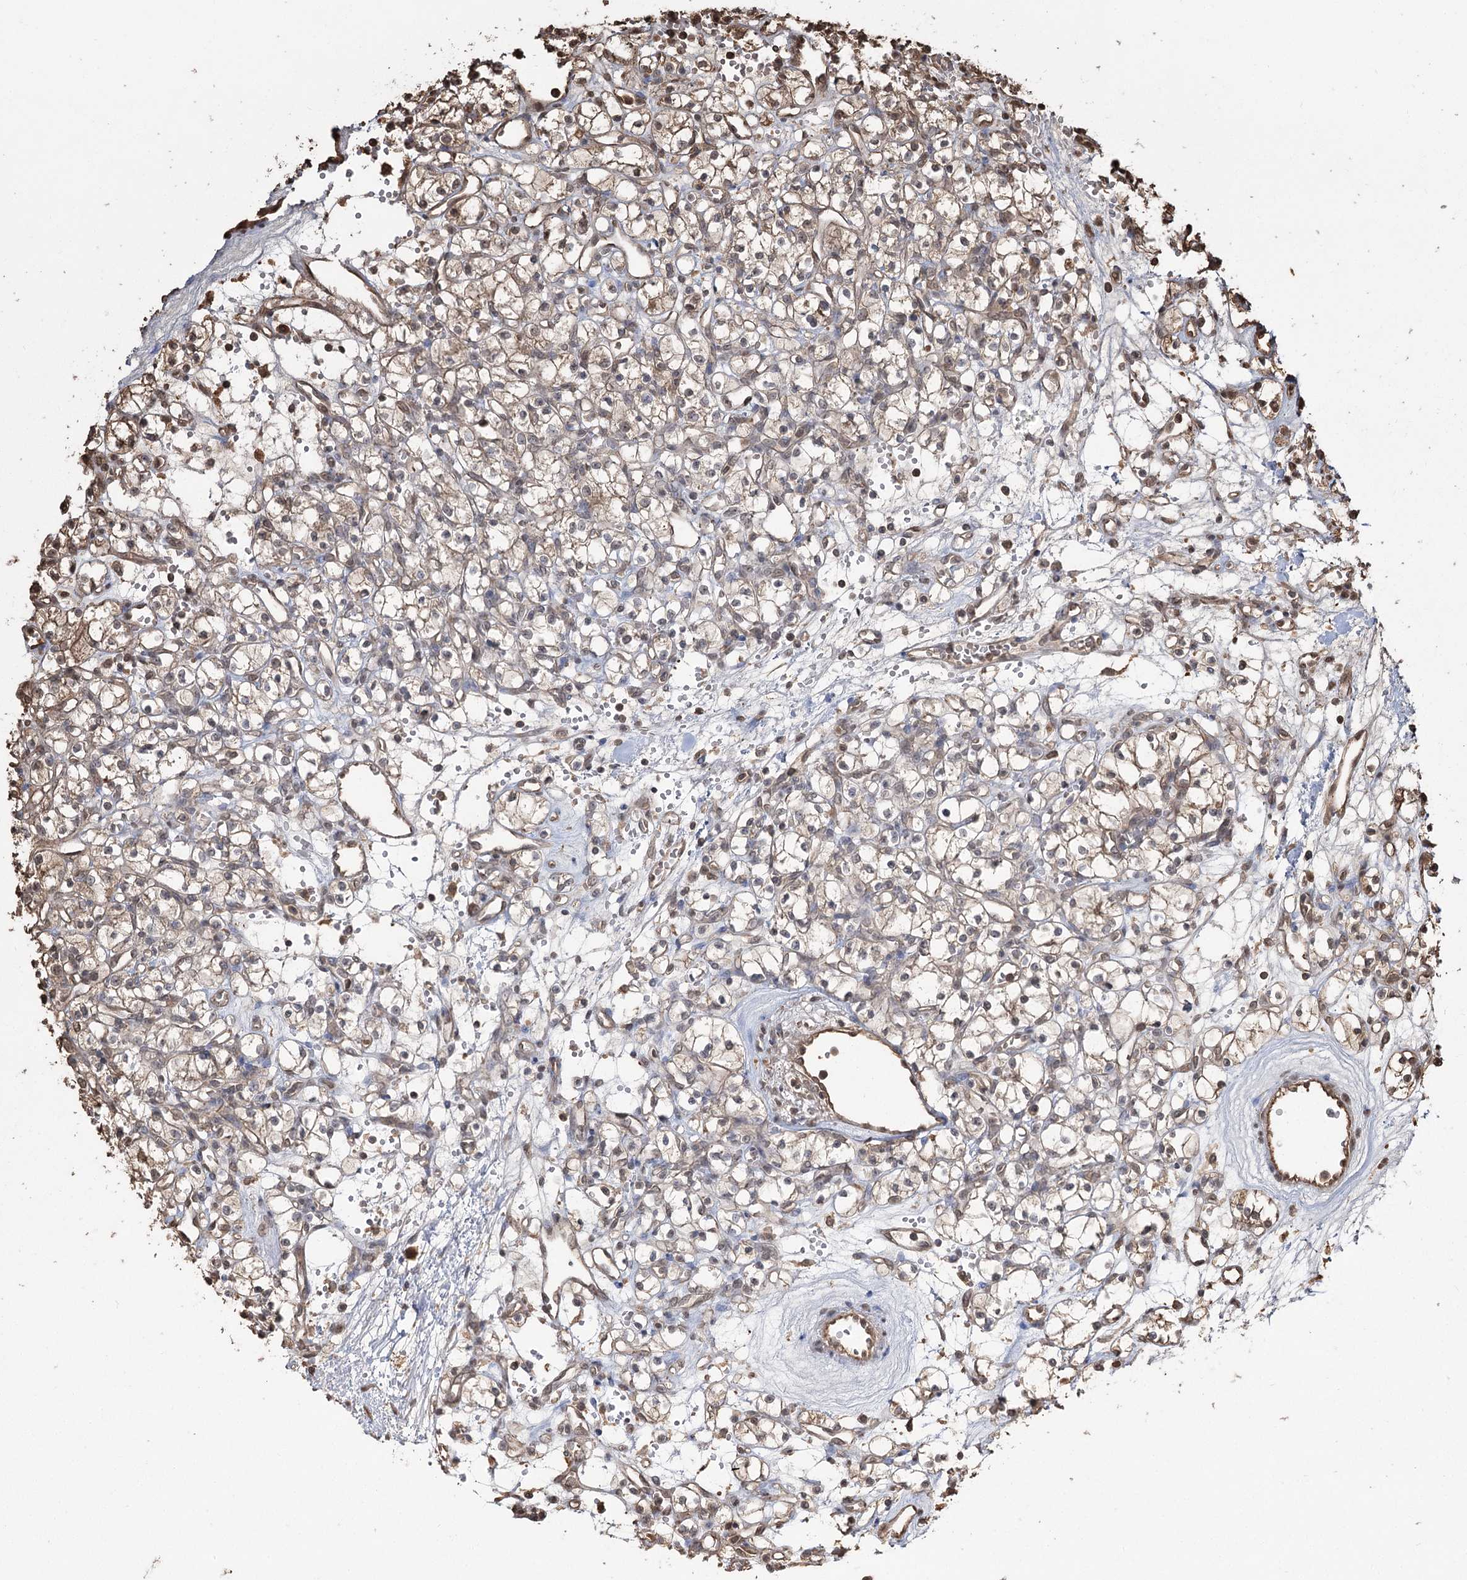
{"staining": {"intensity": "weak", "quantity": "25%-75%", "location": "cytoplasmic/membranous"}, "tissue": "renal cancer", "cell_type": "Tumor cells", "image_type": "cancer", "snomed": [{"axis": "morphology", "description": "Adenocarcinoma, NOS"}, {"axis": "topography", "description": "Kidney"}], "caption": "Protein expression analysis of adenocarcinoma (renal) shows weak cytoplasmic/membranous expression in approximately 25%-75% of tumor cells.", "gene": "PLCH1", "patient": {"sex": "female", "age": 59}}